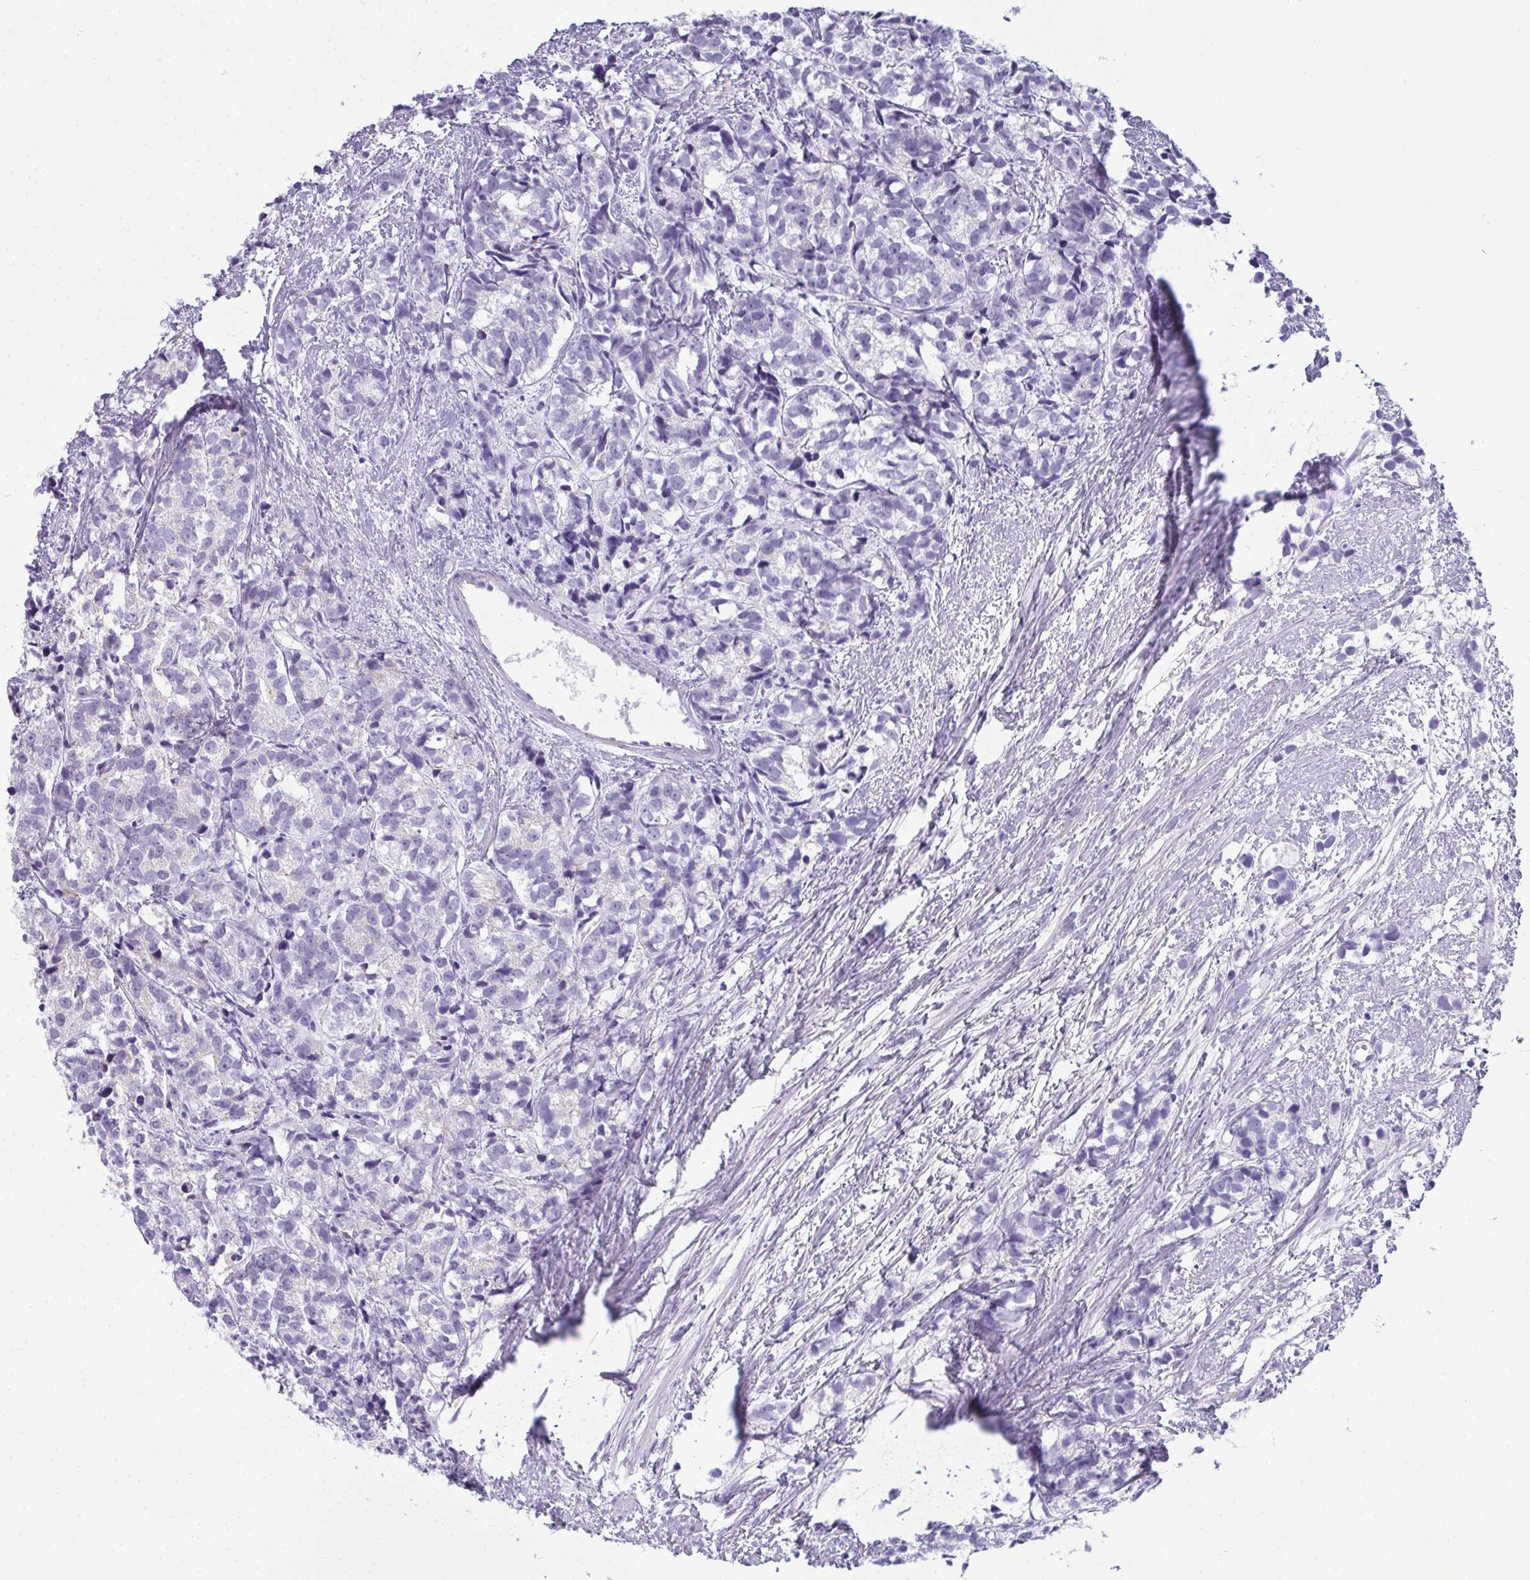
{"staining": {"intensity": "negative", "quantity": "none", "location": "none"}, "tissue": "prostate cancer", "cell_type": "Tumor cells", "image_type": "cancer", "snomed": [{"axis": "morphology", "description": "Adenocarcinoma, High grade"}, {"axis": "topography", "description": "Prostate"}], "caption": "This is an immunohistochemistry (IHC) histopathology image of human adenocarcinoma (high-grade) (prostate). There is no positivity in tumor cells.", "gene": "TEX19", "patient": {"sex": "male", "age": 77}}